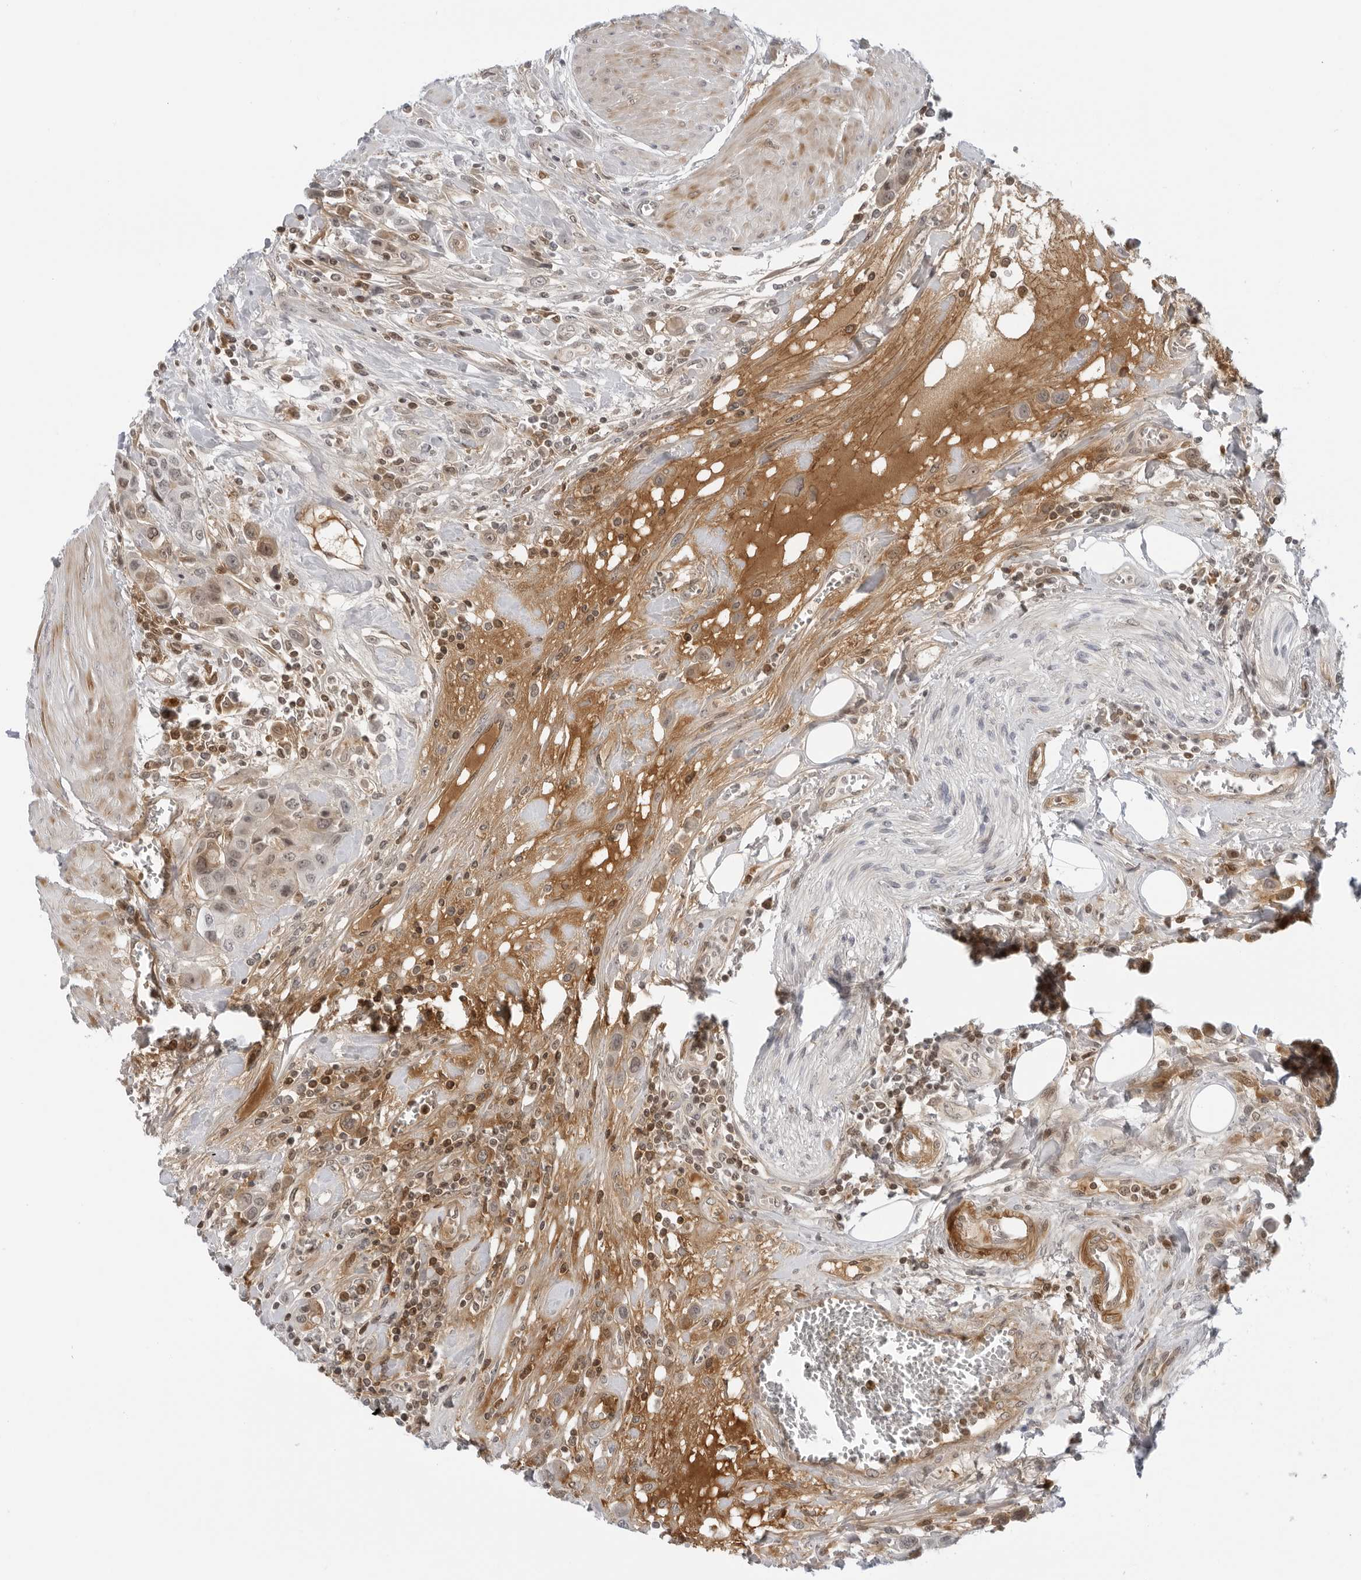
{"staining": {"intensity": "weak", "quantity": "25%-75%", "location": "cytoplasmic/membranous,nuclear"}, "tissue": "urothelial cancer", "cell_type": "Tumor cells", "image_type": "cancer", "snomed": [{"axis": "morphology", "description": "Urothelial carcinoma, High grade"}, {"axis": "topography", "description": "Urinary bladder"}], "caption": "The photomicrograph shows immunohistochemical staining of high-grade urothelial carcinoma. There is weak cytoplasmic/membranous and nuclear expression is present in approximately 25%-75% of tumor cells.", "gene": "SUGCT", "patient": {"sex": "male", "age": 50}}